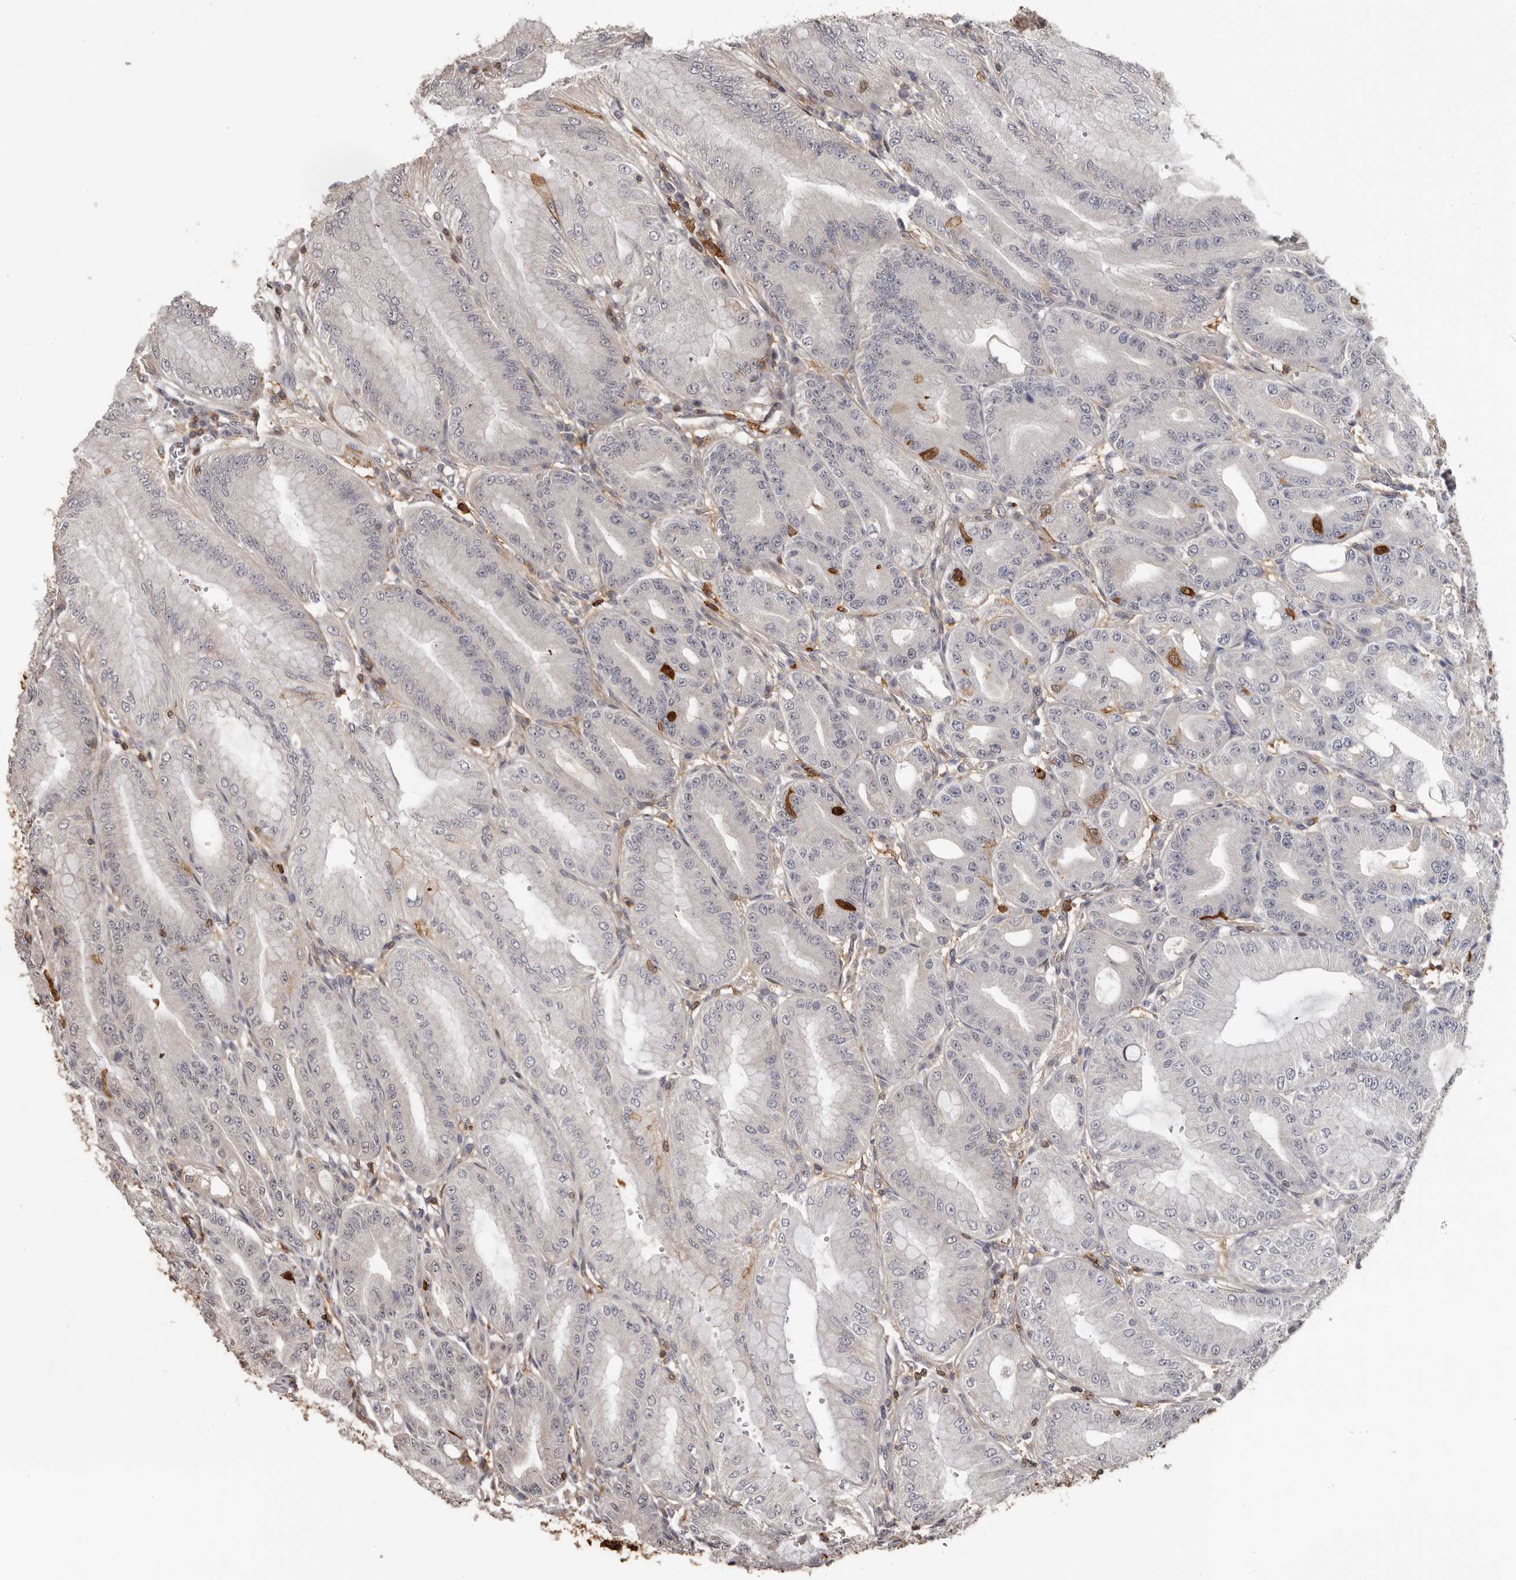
{"staining": {"intensity": "weak", "quantity": "<25%", "location": "cytoplasmic/membranous,nuclear"}, "tissue": "stomach", "cell_type": "Glandular cells", "image_type": "normal", "snomed": [{"axis": "morphology", "description": "Normal tissue, NOS"}, {"axis": "topography", "description": "Stomach, lower"}], "caption": "This is an immunohistochemistry (IHC) histopathology image of normal human stomach. There is no staining in glandular cells.", "gene": "PRR12", "patient": {"sex": "male", "age": 71}}